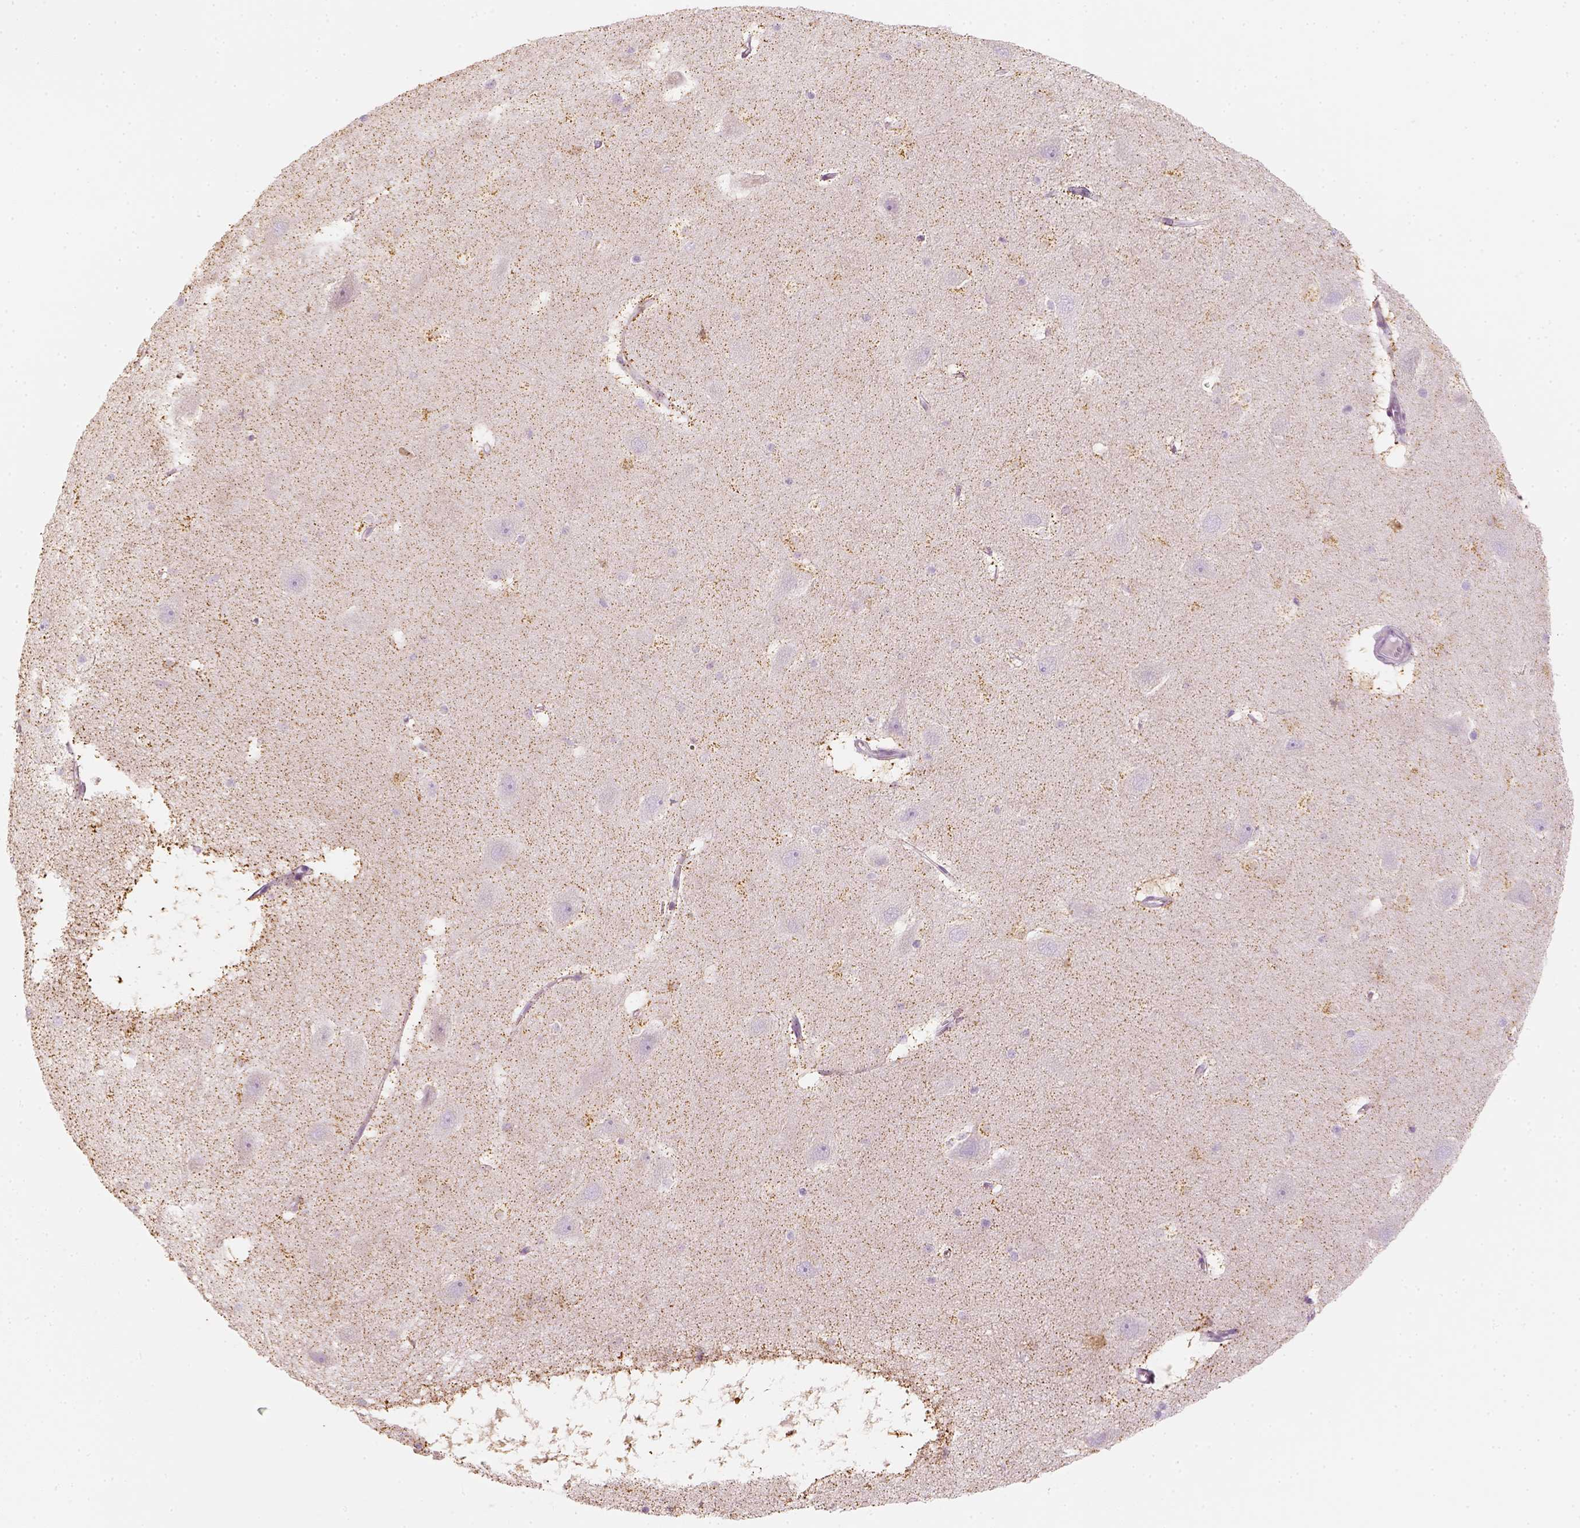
{"staining": {"intensity": "strong", "quantity": "<25%", "location": "cytoplasmic/membranous"}, "tissue": "hippocampus", "cell_type": "Glial cells", "image_type": "normal", "snomed": [{"axis": "morphology", "description": "Normal tissue, NOS"}, {"axis": "topography", "description": "Hippocampus"}], "caption": "An IHC micrograph of benign tissue is shown. Protein staining in brown highlights strong cytoplasmic/membranous positivity in hippocampus within glial cells. (Brightfield microscopy of DAB IHC at high magnification).", "gene": "LCA5", "patient": {"sex": "male", "age": 45}}